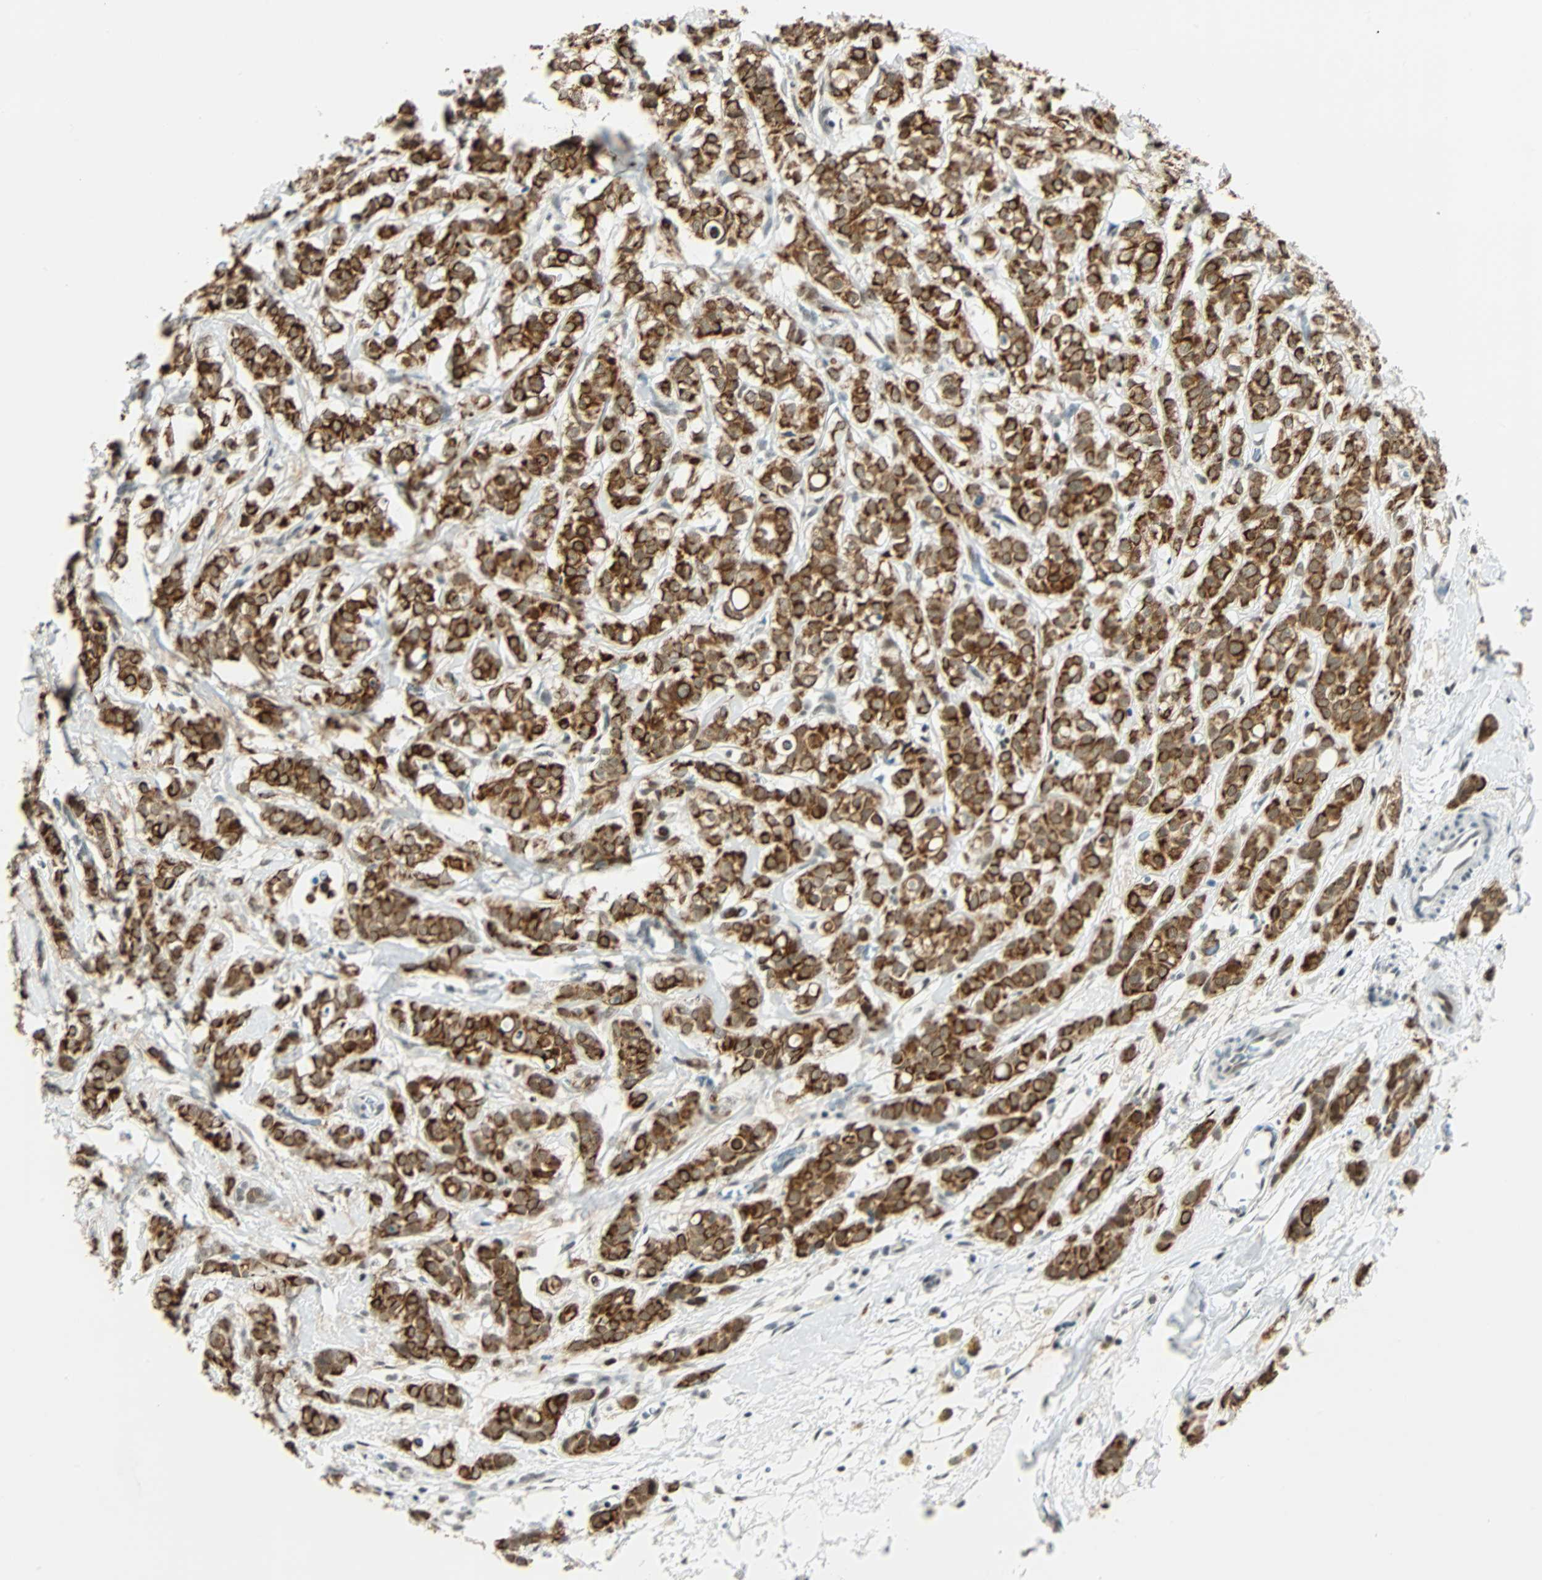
{"staining": {"intensity": "strong", "quantity": ">75%", "location": "cytoplasmic/membranous"}, "tissue": "breast cancer", "cell_type": "Tumor cells", "image_type": "cancer", "snomed": [{"axis": "morphology", "description": "Lobular carcinoma"}, {"axis": "topography", "description": "Breast"}], "caption": "This photomicrograph shows immunohistochemistry staining of human breast lobular carcinoma, with high strong cytoplasmic/membranous expression in about >75% of tumor cells.", "gene": "NELFE", "patient": {"sex": "female", "age": 60}}